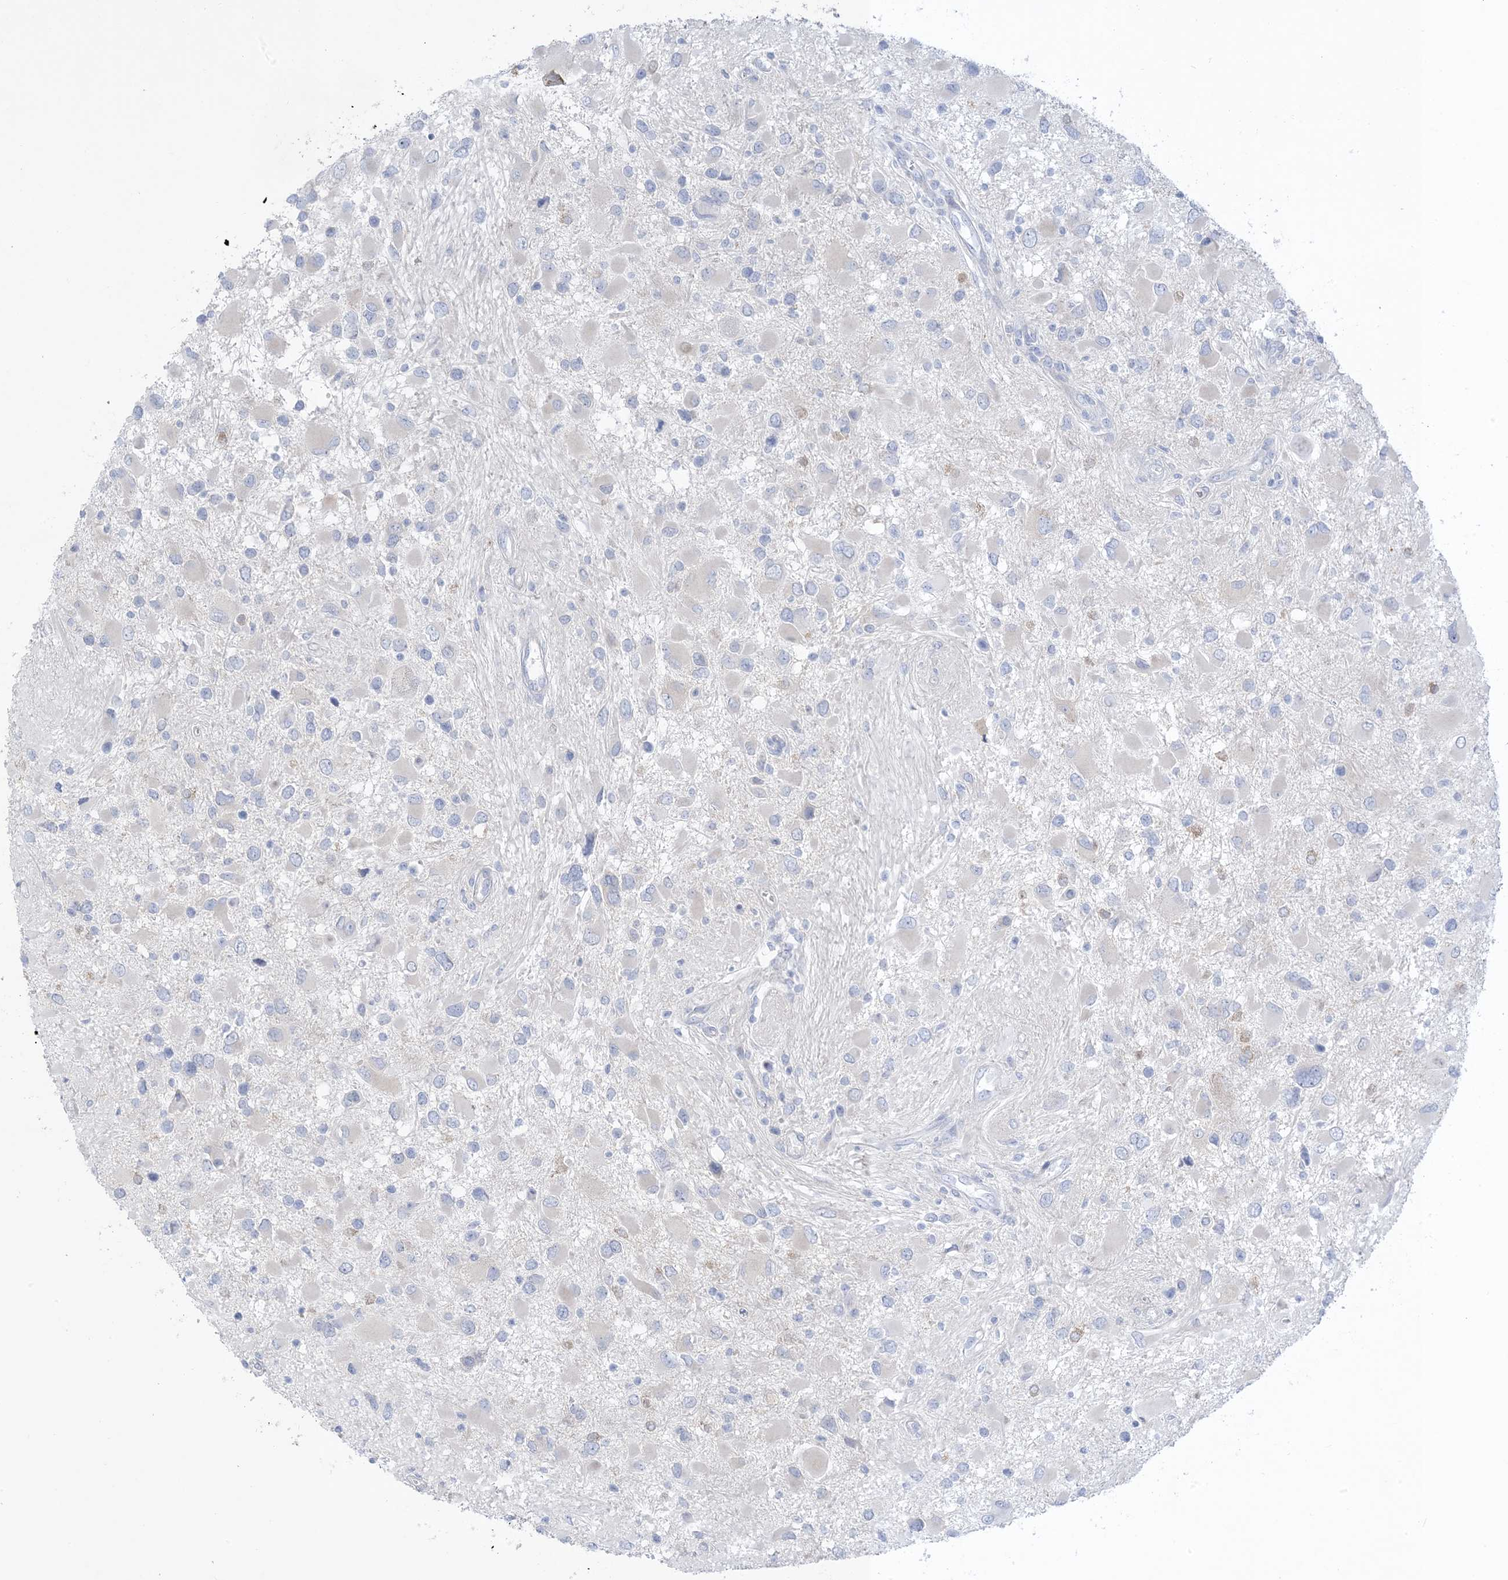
{"staining": {"intensity": "negative", "quantity": "none", "location": "none"}, "tissue": "glioma", "cell_type": "Tumor cells", "image_type": "cancer", "snomed": [{"axis": "morphology", "description": "Glioma, malignant, High grade"}, {"axis": "topography", "description": "Brain"}], "caption": "Glioma was stained to show a protein in brown. There is no significant expression in tumor cells.", "gene": "XIRP2", "patient": {"sex": "male", "age": 53}}